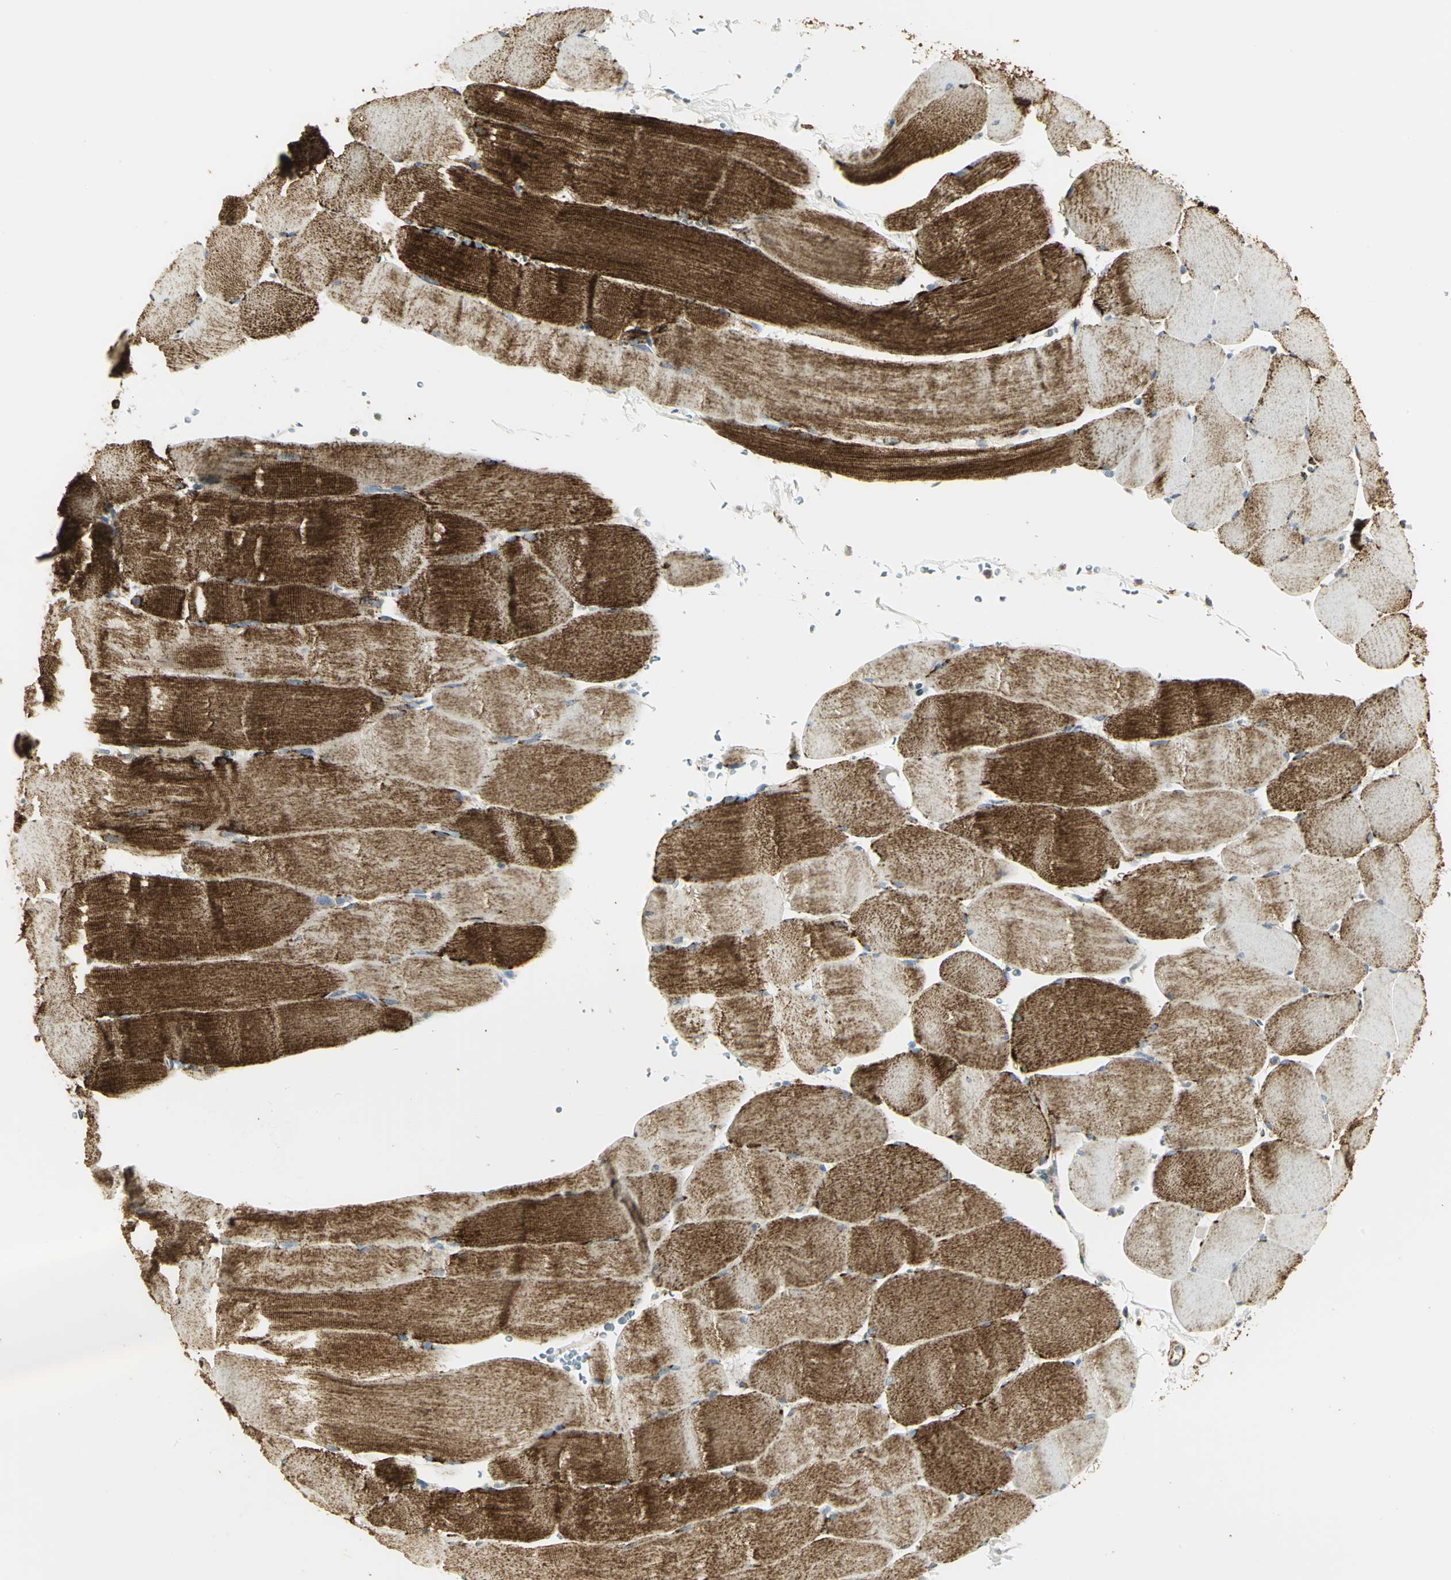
{"staining": {"intensity": "strong", "quantity": ">75%", "location": "cytoplasmic/membranous"}, "tissue": "skeletal muscle", "cell_type": "Myocytes", "image_type": "normal", "snomed": [{"axis": "morphology", "description": "Normal tissue, NOS"}, {"axis": "topography", "description": "Skeletal muscle"}], "caption": "Strong cytoplasmic/membranous expression for a protein is appreciated in approximately >75% of myocytes of normal skeletal muscle using IHC.", "gene": "VDAC1", "patient": {"sex": "male", "age": 62}}